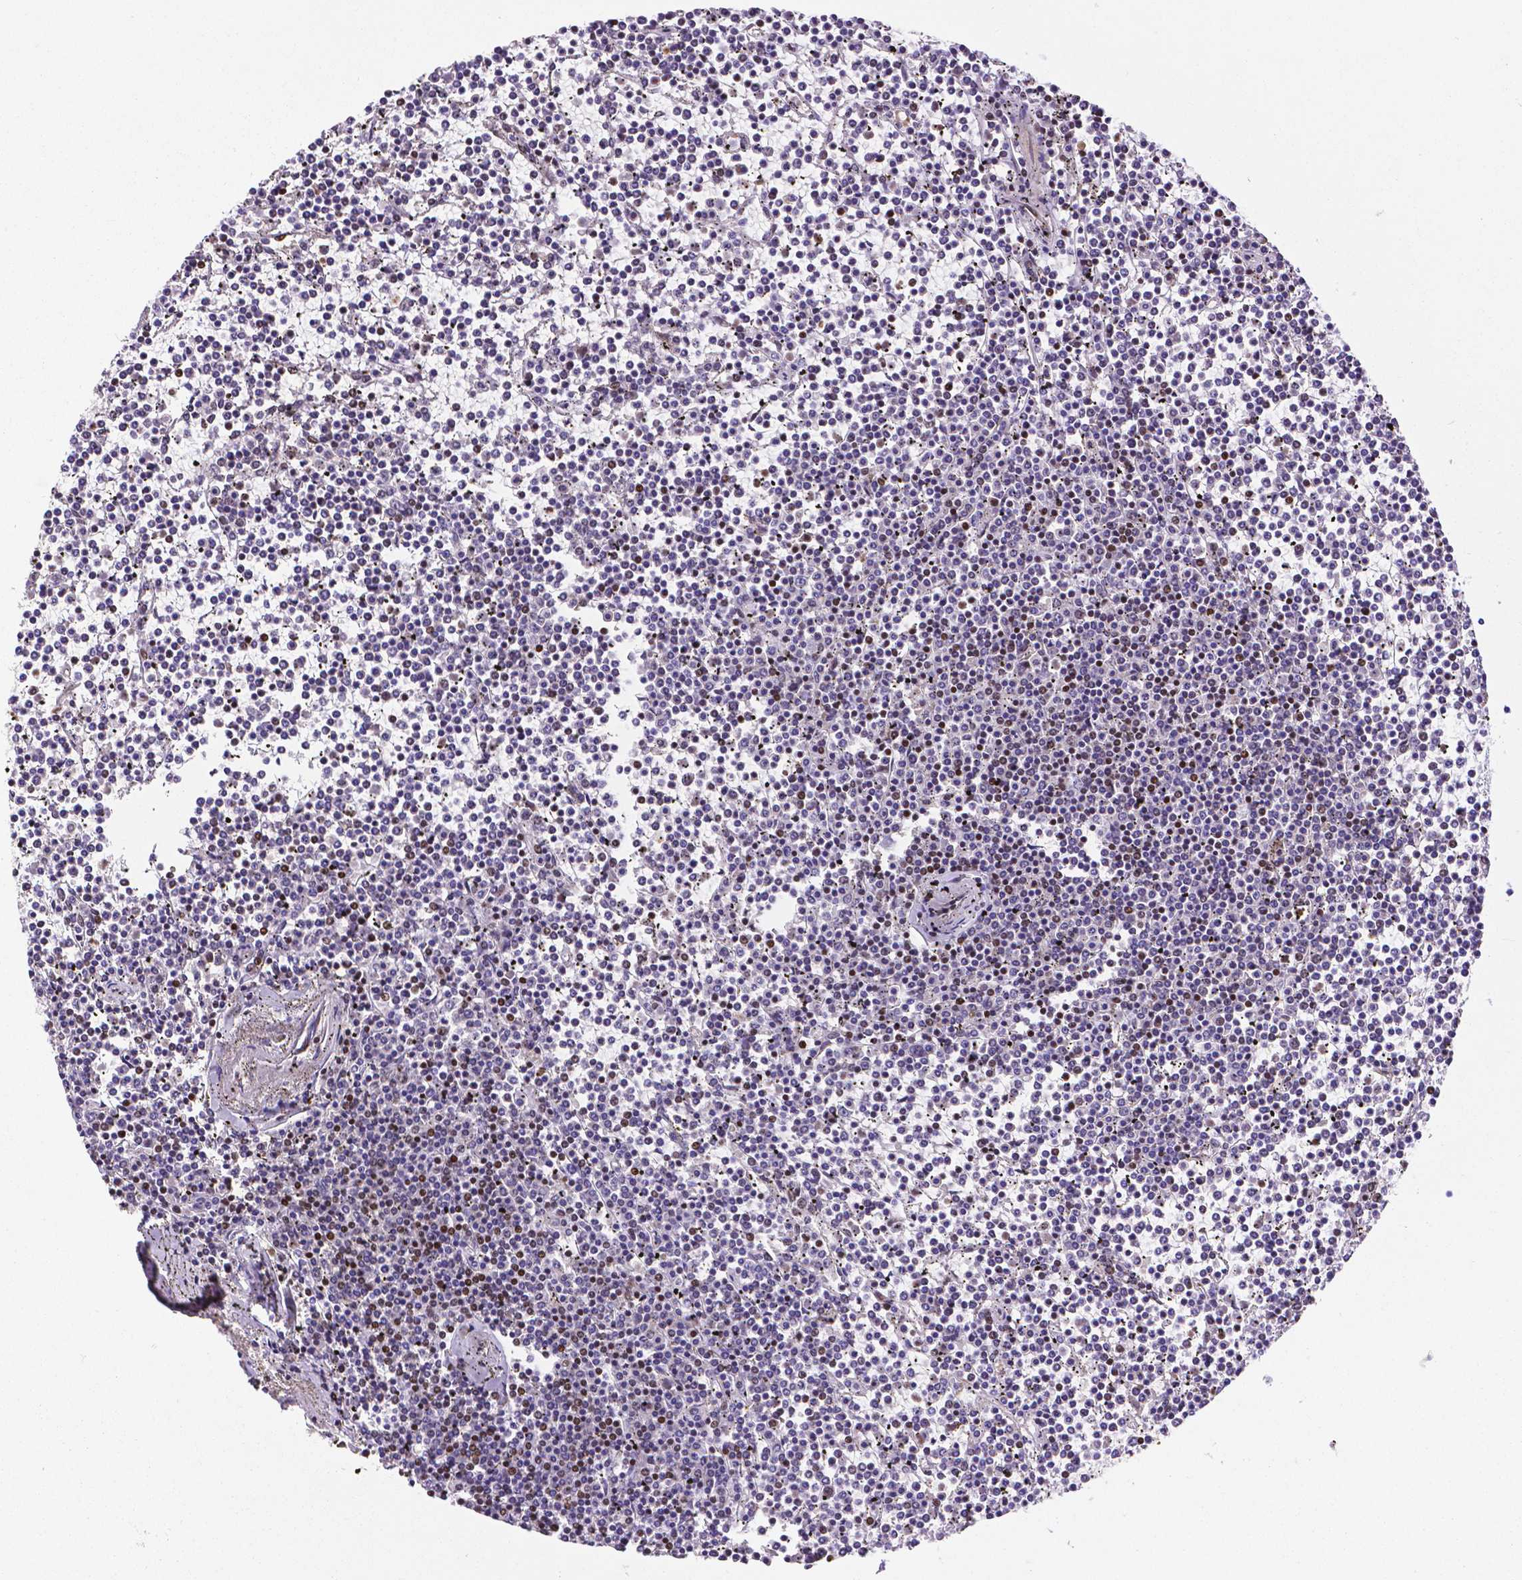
{"staining": {"intensity": "negative", "quantity": "none", "location": "none"}, "tissue": "lymphoma", "cell_type": "Tumor cells", "image_type": "cancer", "snomed": [{"axis": "morphology", "description": "Malignant lymphoma, non-Hodgkin's type, Low grade"}, {"axis": "topography", "description": "Spleen"}], "caption": "An immunohistochemistry photomicrograph of malignant lymphoma, non-Hodgkin's type (low-grade) is shown. There is no staining in tumor cells of malignant lymphoma, non-Hodgkin's type (low-grade). (Brightfield microscopy of DAB immunohistochemistry (IHC) at high magnification).", "gene": "CTCF", "patient": {"sex": "female", "age": 19}}